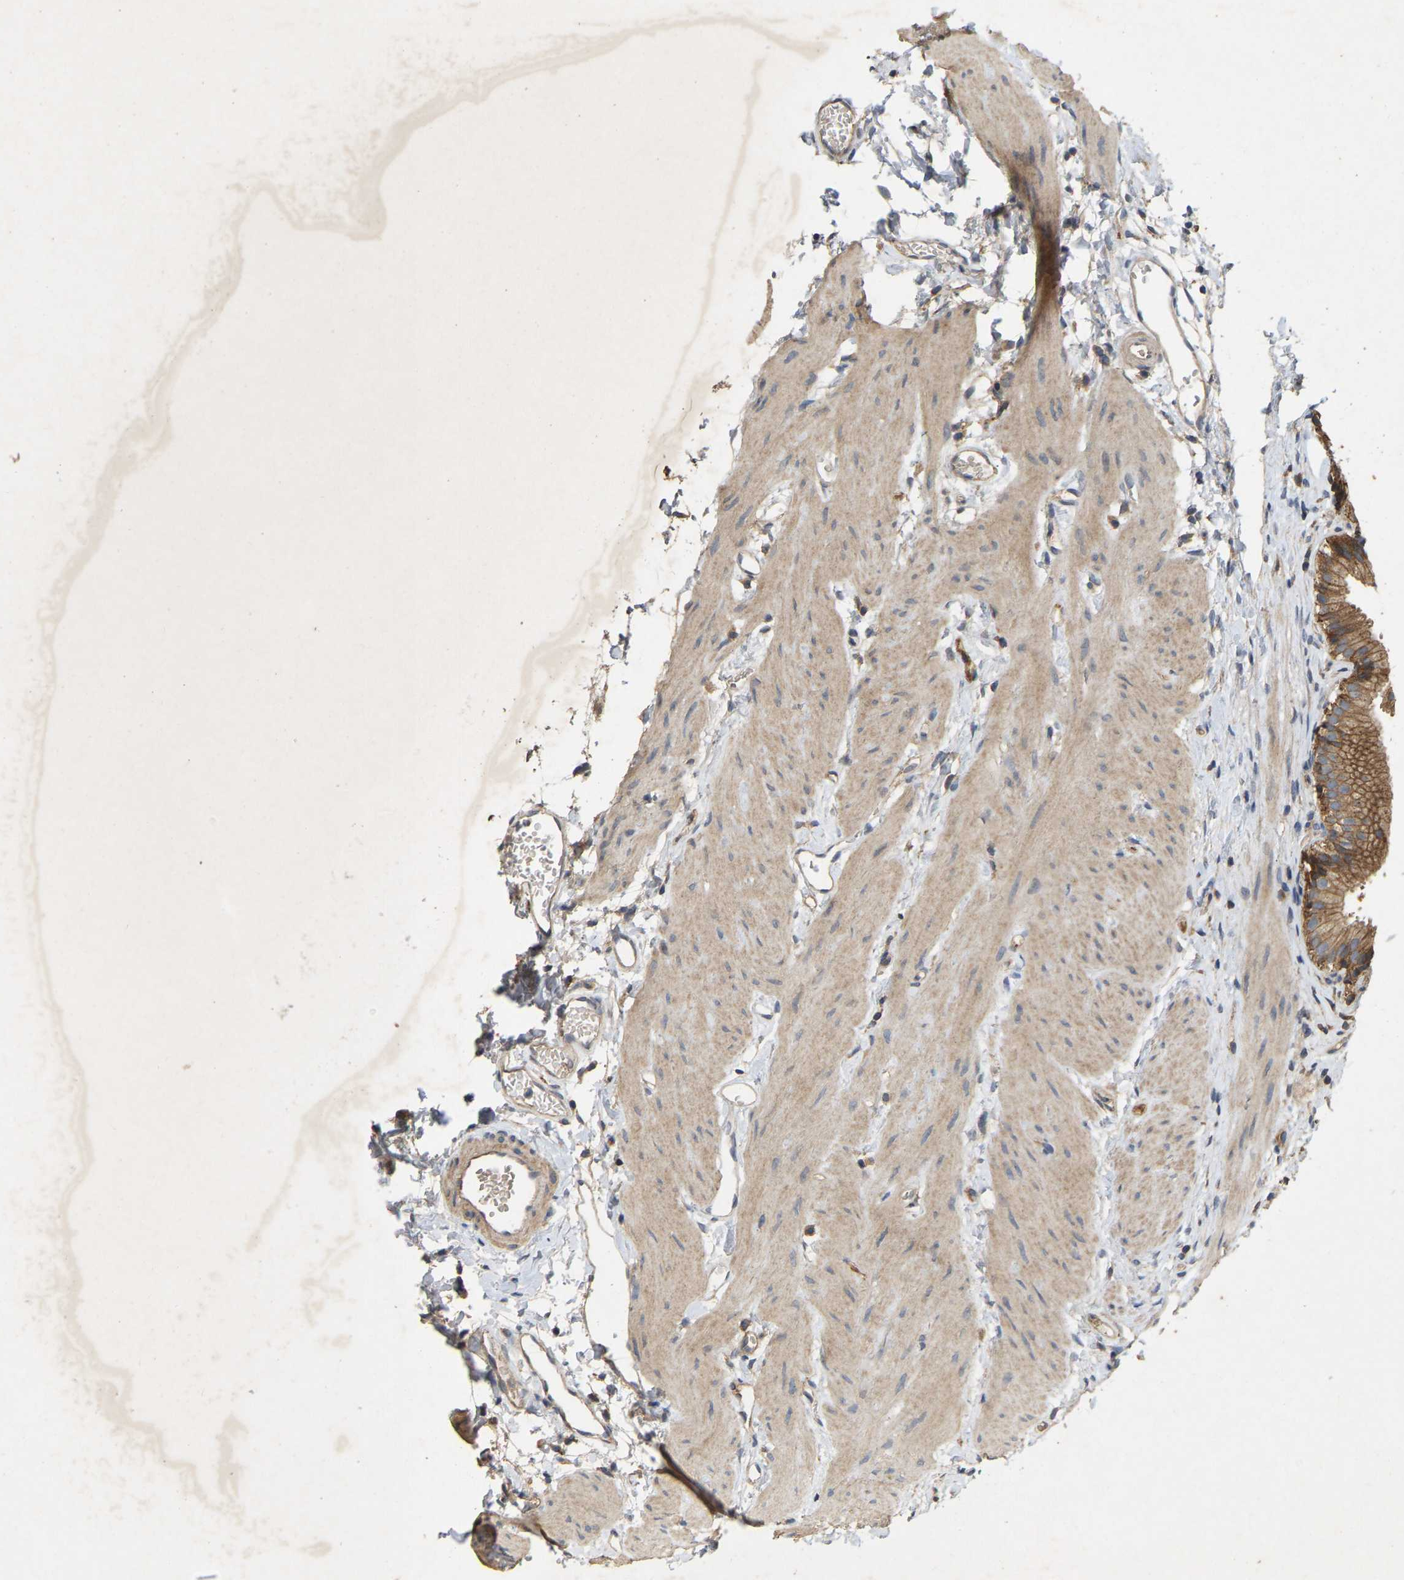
{"staining": {"intensity": "strong", "quantity": ">75%", "location": "cytoplasmic/membranous"}, "tissue": "gallbladder", "cell_type": "Glandular cells", "image_type": "normal", "snomed": [{"axis": "morphology", "description": "Normal tissue, NOS"}, {"axis": "topography", "description": "Gallbladder"}], "caption": "Immunohistochemistry (IHC) image of normal human gallbladder stained for a protein (brown), which reveals high levels of strong cytoplasmic/membranous positivity in about >75% of glandular cells.", "gene": "LPAR2", "patient": {"sex": "female", "age": 26}}